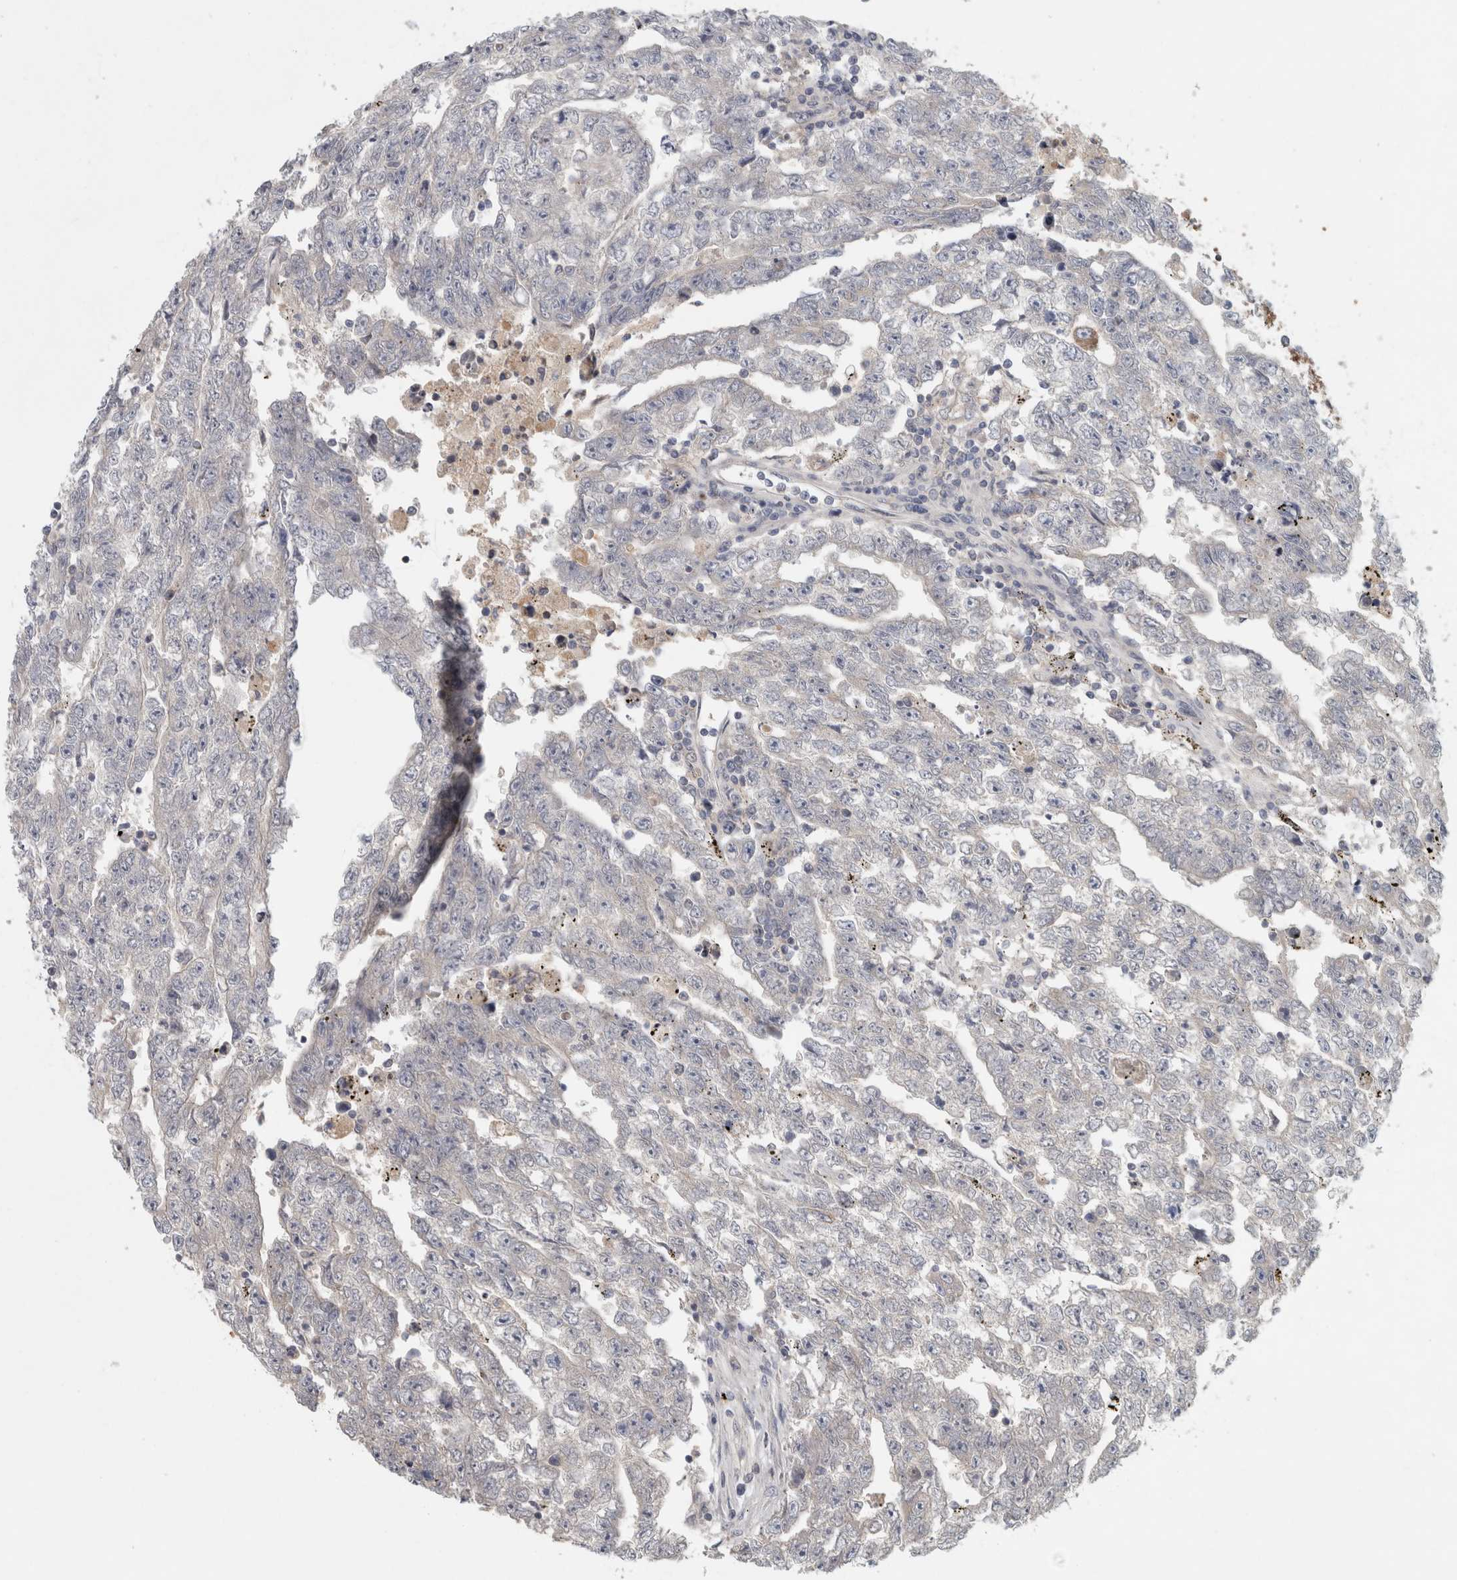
{"staining": {"intensity": "negative", "quantity": "none", "location": "none"}, "tissue": "testis cancer", "cell_type": "Tumor cells", "image_type": "cancer", "snomed": [{"axis": "morphology", "description": "Carcinoma, Embryonal, NOS"}, {"axis": "topography", "description": "Testis"}], "caption": "This is an immunohistochemistry (IHC) photomicrograph of human testis cancer. There is no staining in tumor cells.", "gene": "RBM48", "patient": {"sex": "male", "age": 25}}